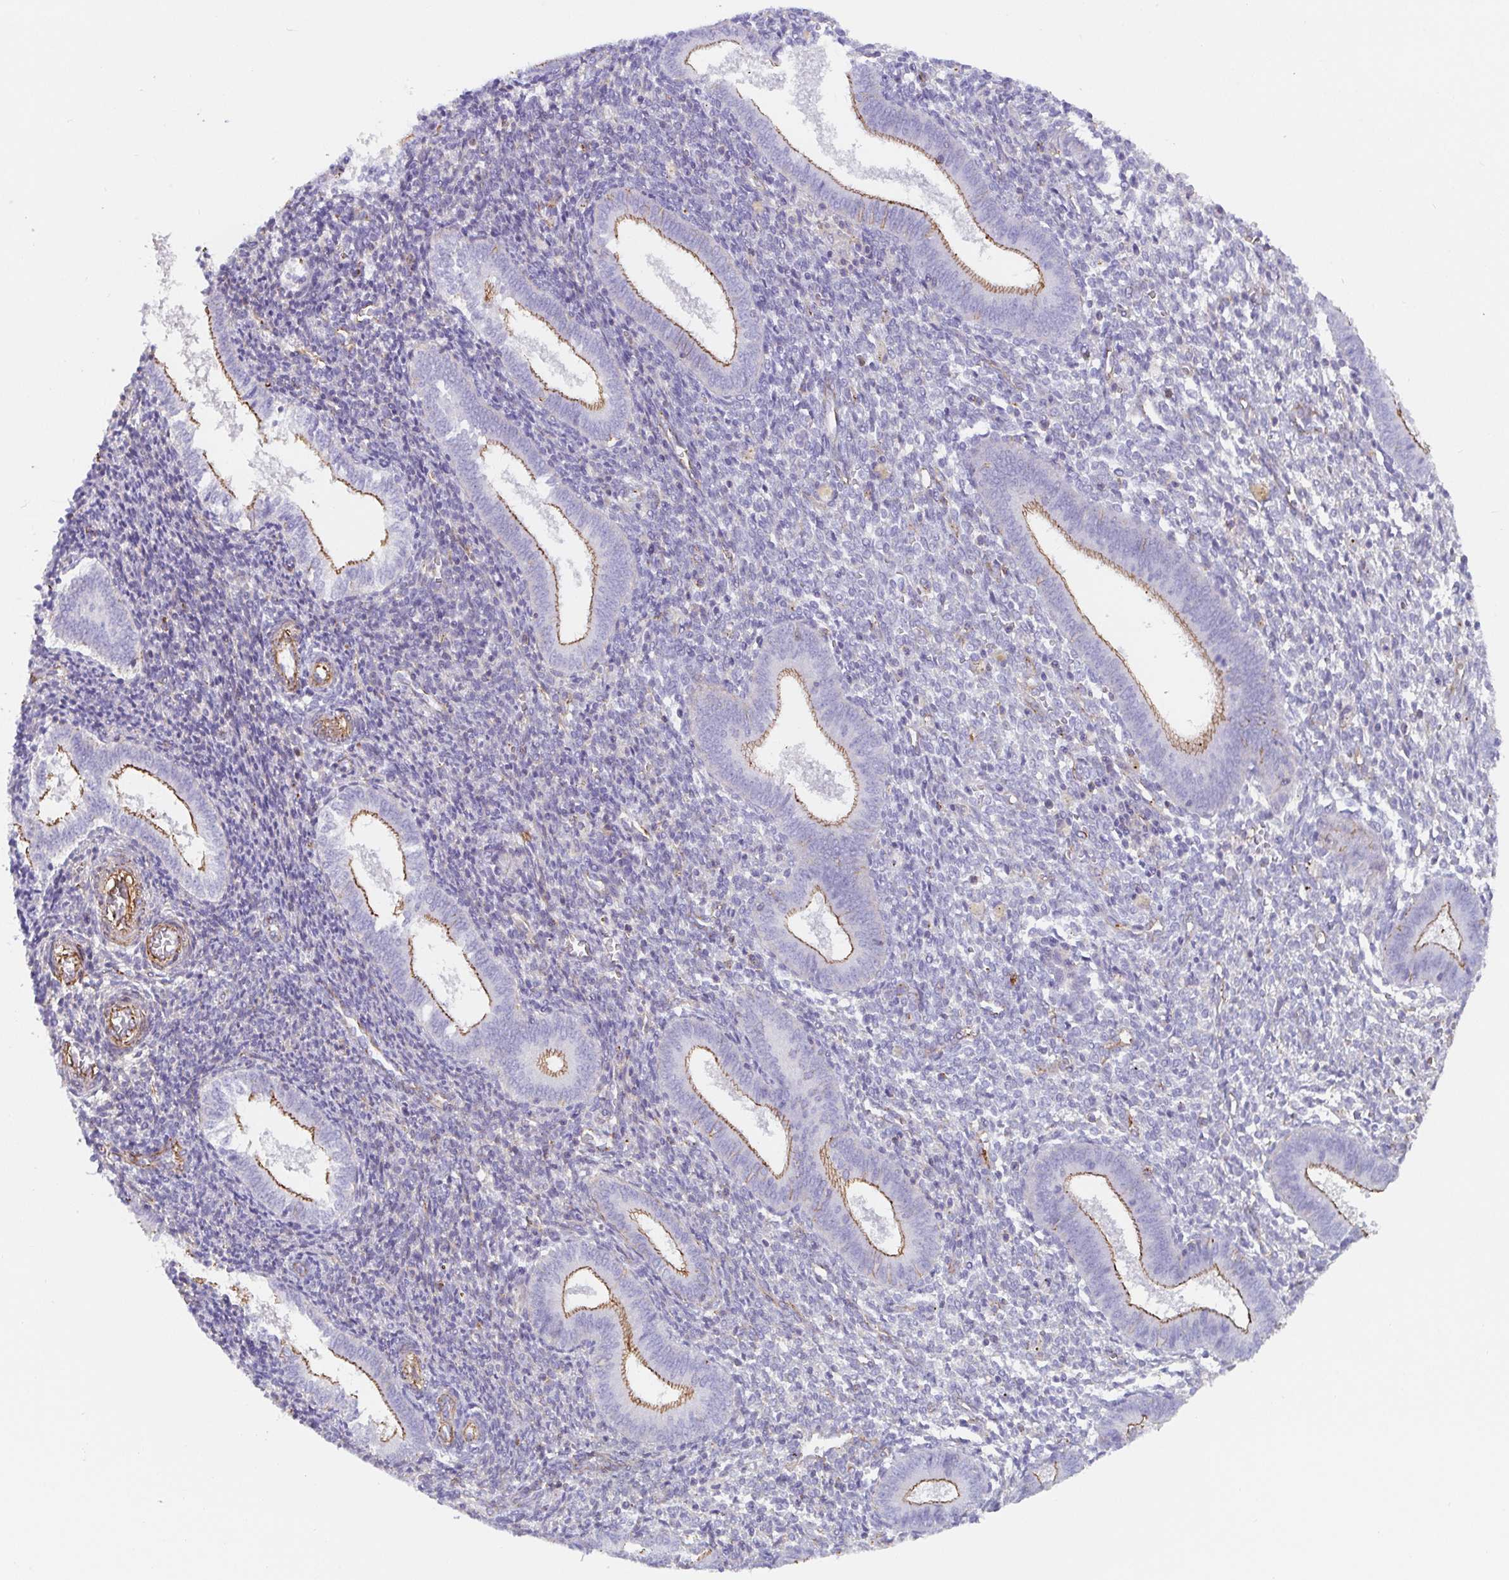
{"staining": {"intensity": "negative", "quantity": "none", "location": "none"}, "tissue": "endometrium", "cell_type": "Cells in endometrial stroma", "image_type": "normal", "snomed": [{"axis": "morphology", "description": "Normal tissue, NOS"}, {"axis": "topography", "description": "Endometrium"}], "caption": "Immunohistochemical staining of unremarkable endometrium reveals no significant staining in cells in endometrial stroma. Nuclei are stained in blue.", "gene": "TRAM2", "patient": {"sex": "female", "age": 25}}